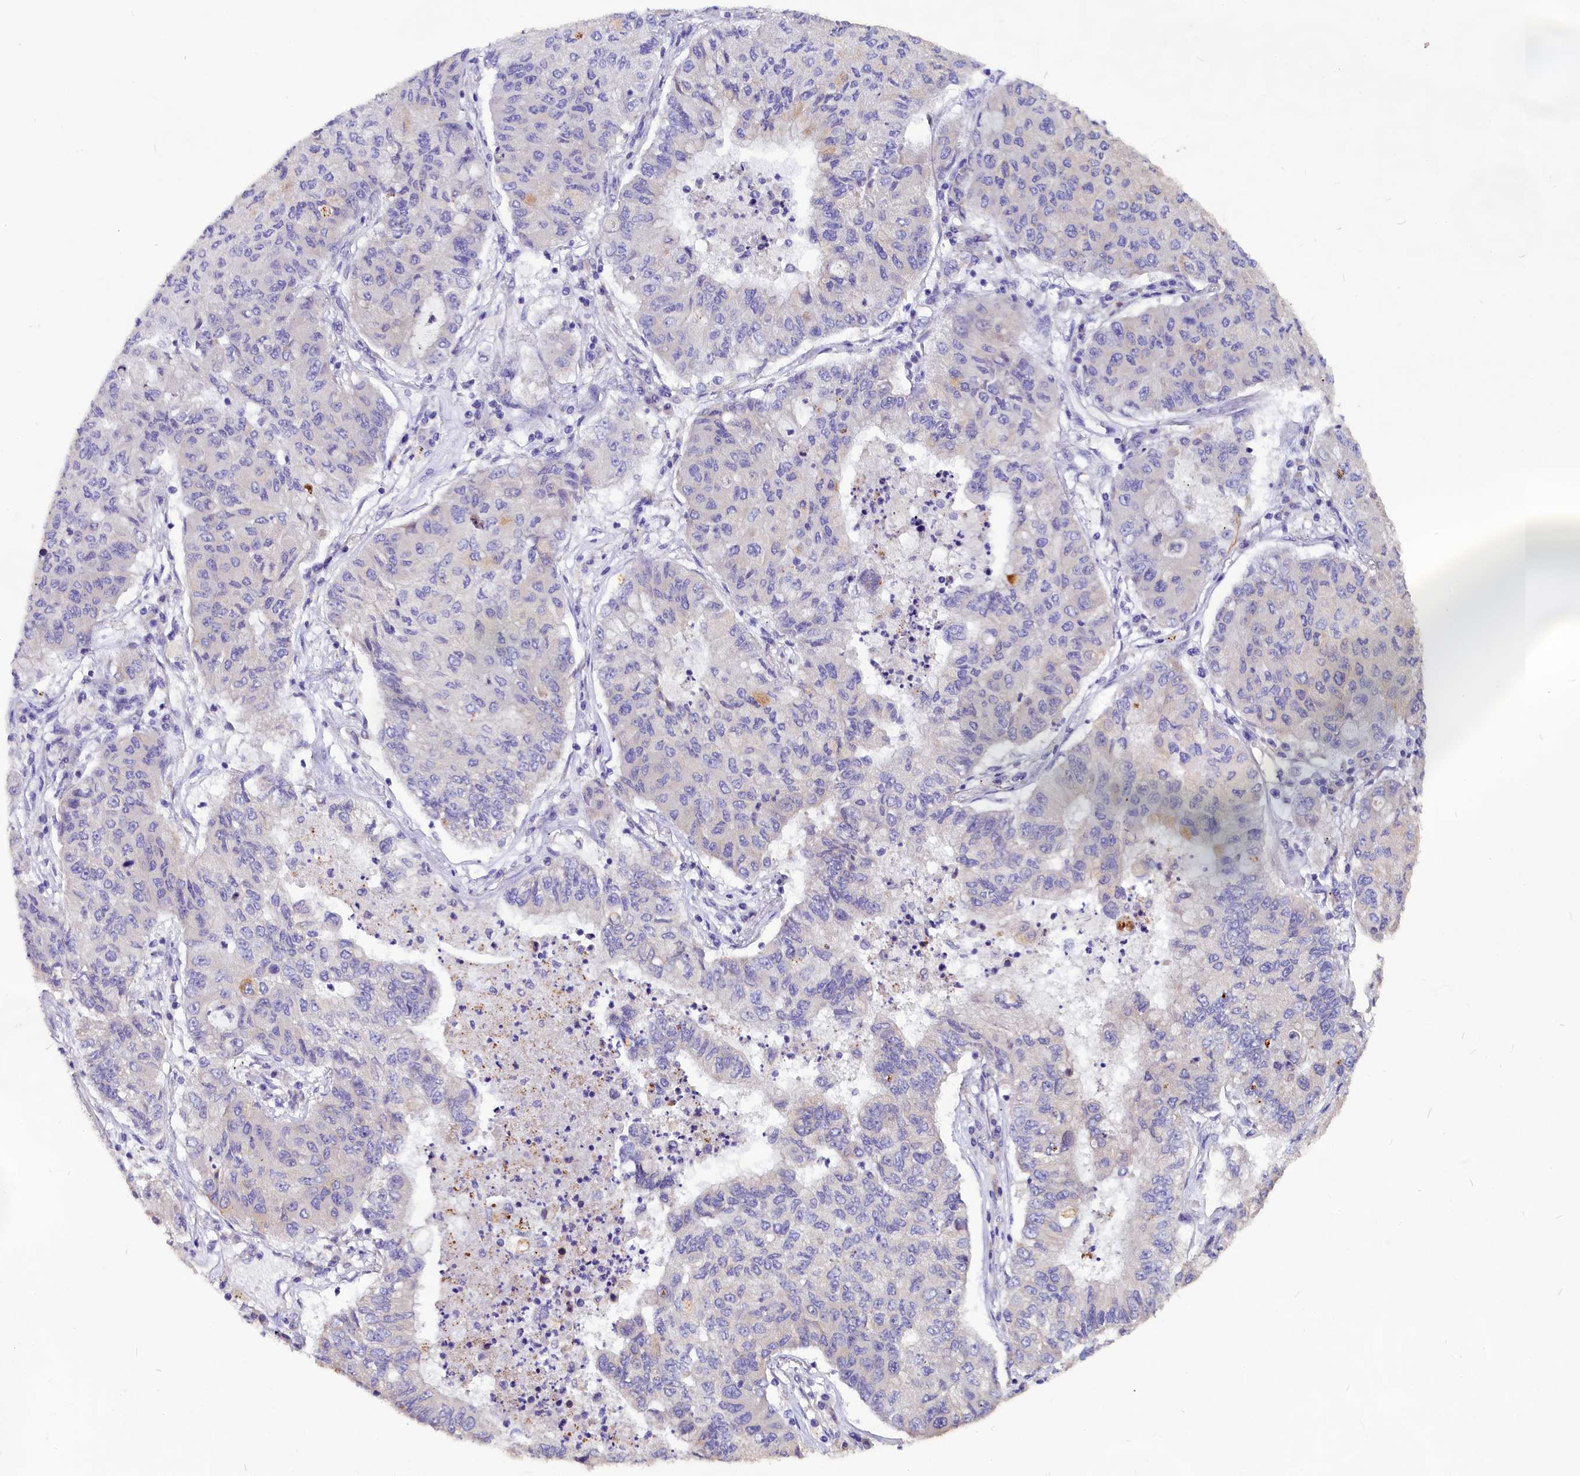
{"staining": {"intensity": "negative", "quantity": "none", "location": "none"}, "tissue": "lung cancer", "cell_type": "Tumor cells", "image_type": "cancer", "snomed": [{"axis": "morphology", "description": "Squamous cell carcinoma, NOS"}, {"axis": "topography", "description": "Lung"}], "caption": "The micrograph displays no staining of tumor cells in lung cancer.", "gene": "CEP170", "patient": {"sex": "male", "age": 74}}